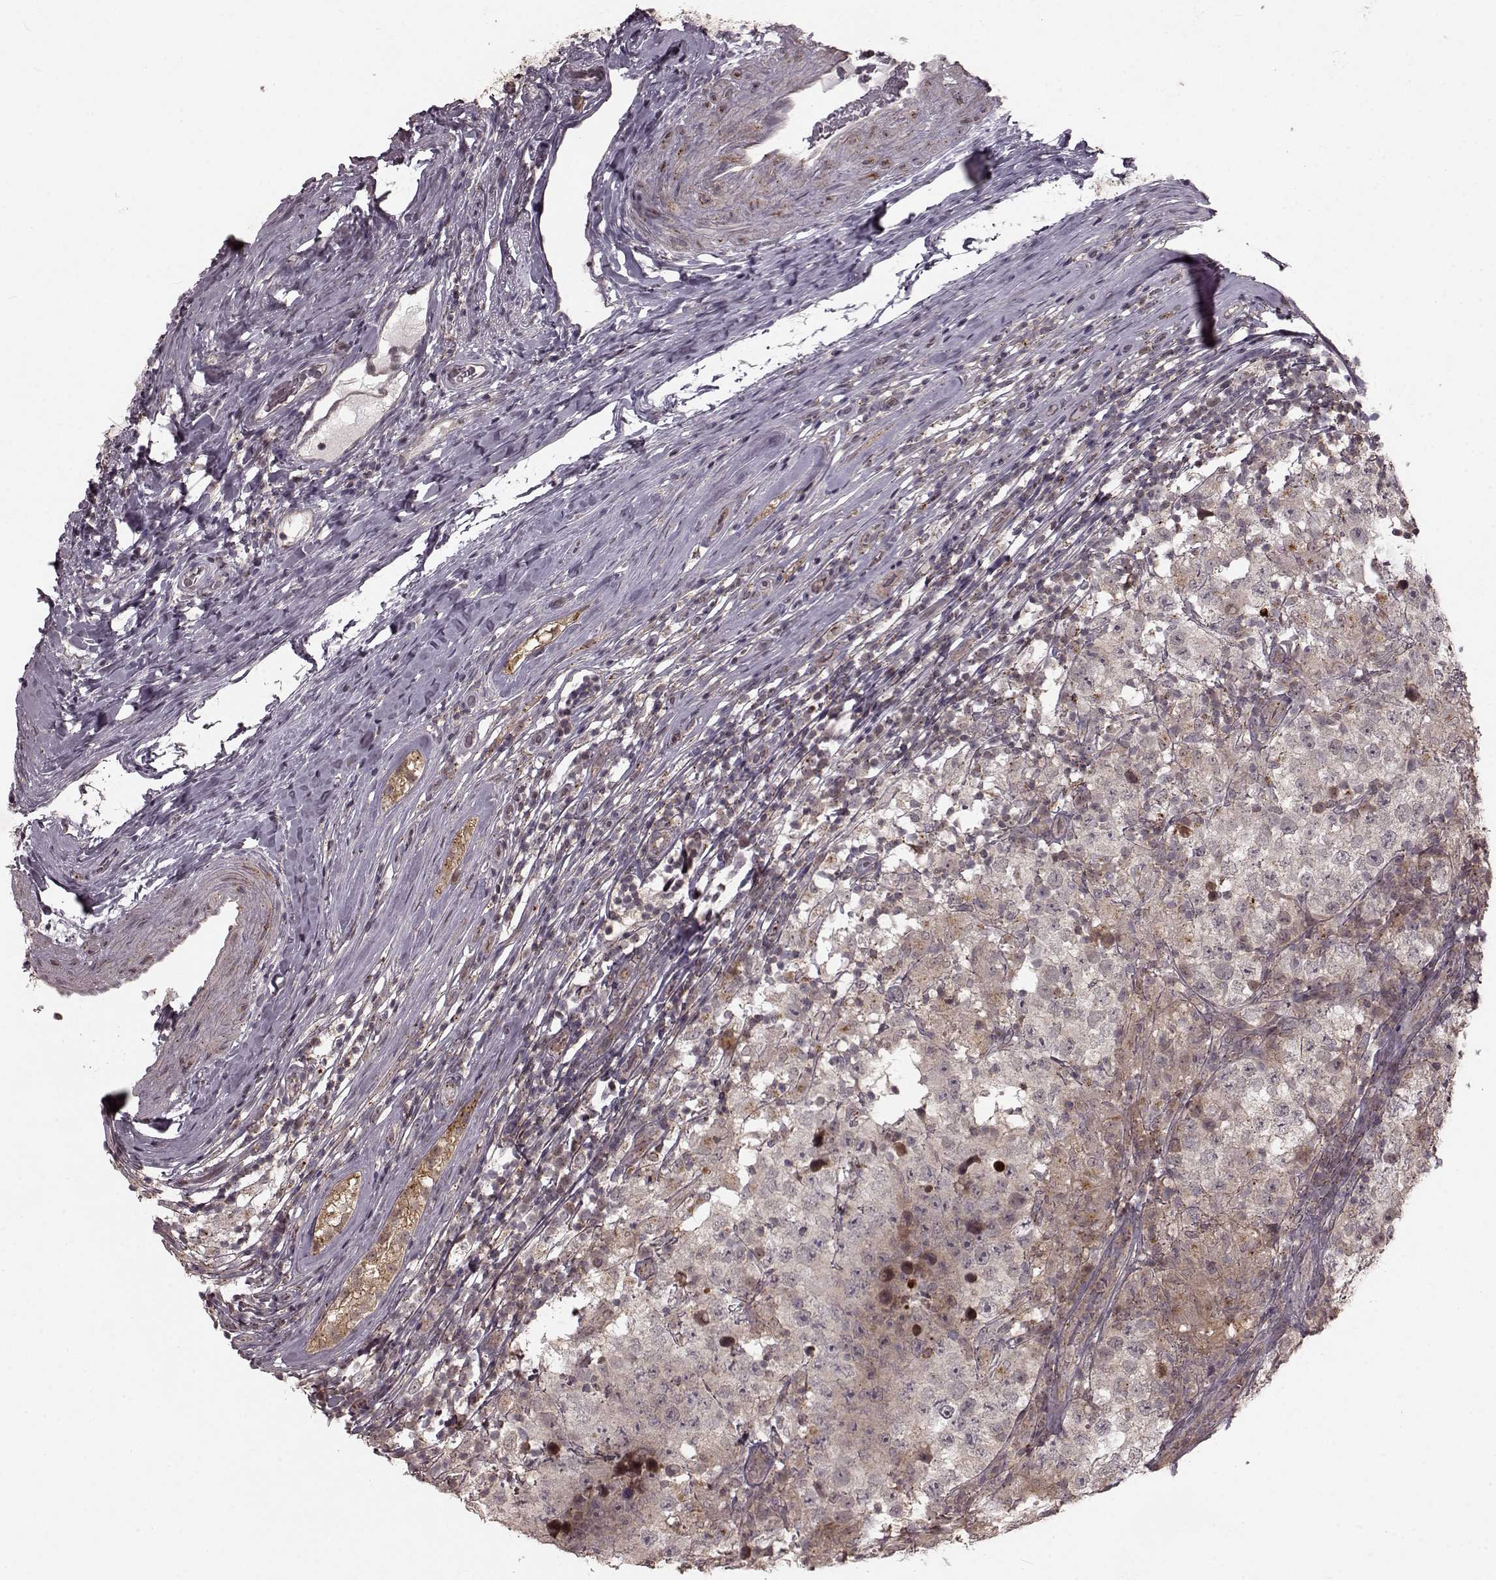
{"staining": {"intensity": "weak", "quantity": "25%-75%", "location": "cytoplasmic/membranous"}, "tissue": "testis cancer", "cell_type": "Tumor cells", "image_type": "cancer", "snomed": [{"axis": "morphology", "description": "Seminoma, NOS"}, {"axis": "morphology", "description": "Carcinoma, Embryonal, NOS"}, {"axis": "topography", "description": "Testis"}], "caption": "This photomicrograph demonstrates testis embryonal carcinoma stained with IHC to label a protein in brown. The cytoplasmic/membranous of tumor cells show weak positivity for the protein. Nuclei are counter-stained blue.", "gene": "GSS", "patient": {"sex": "male", "age": 41}}